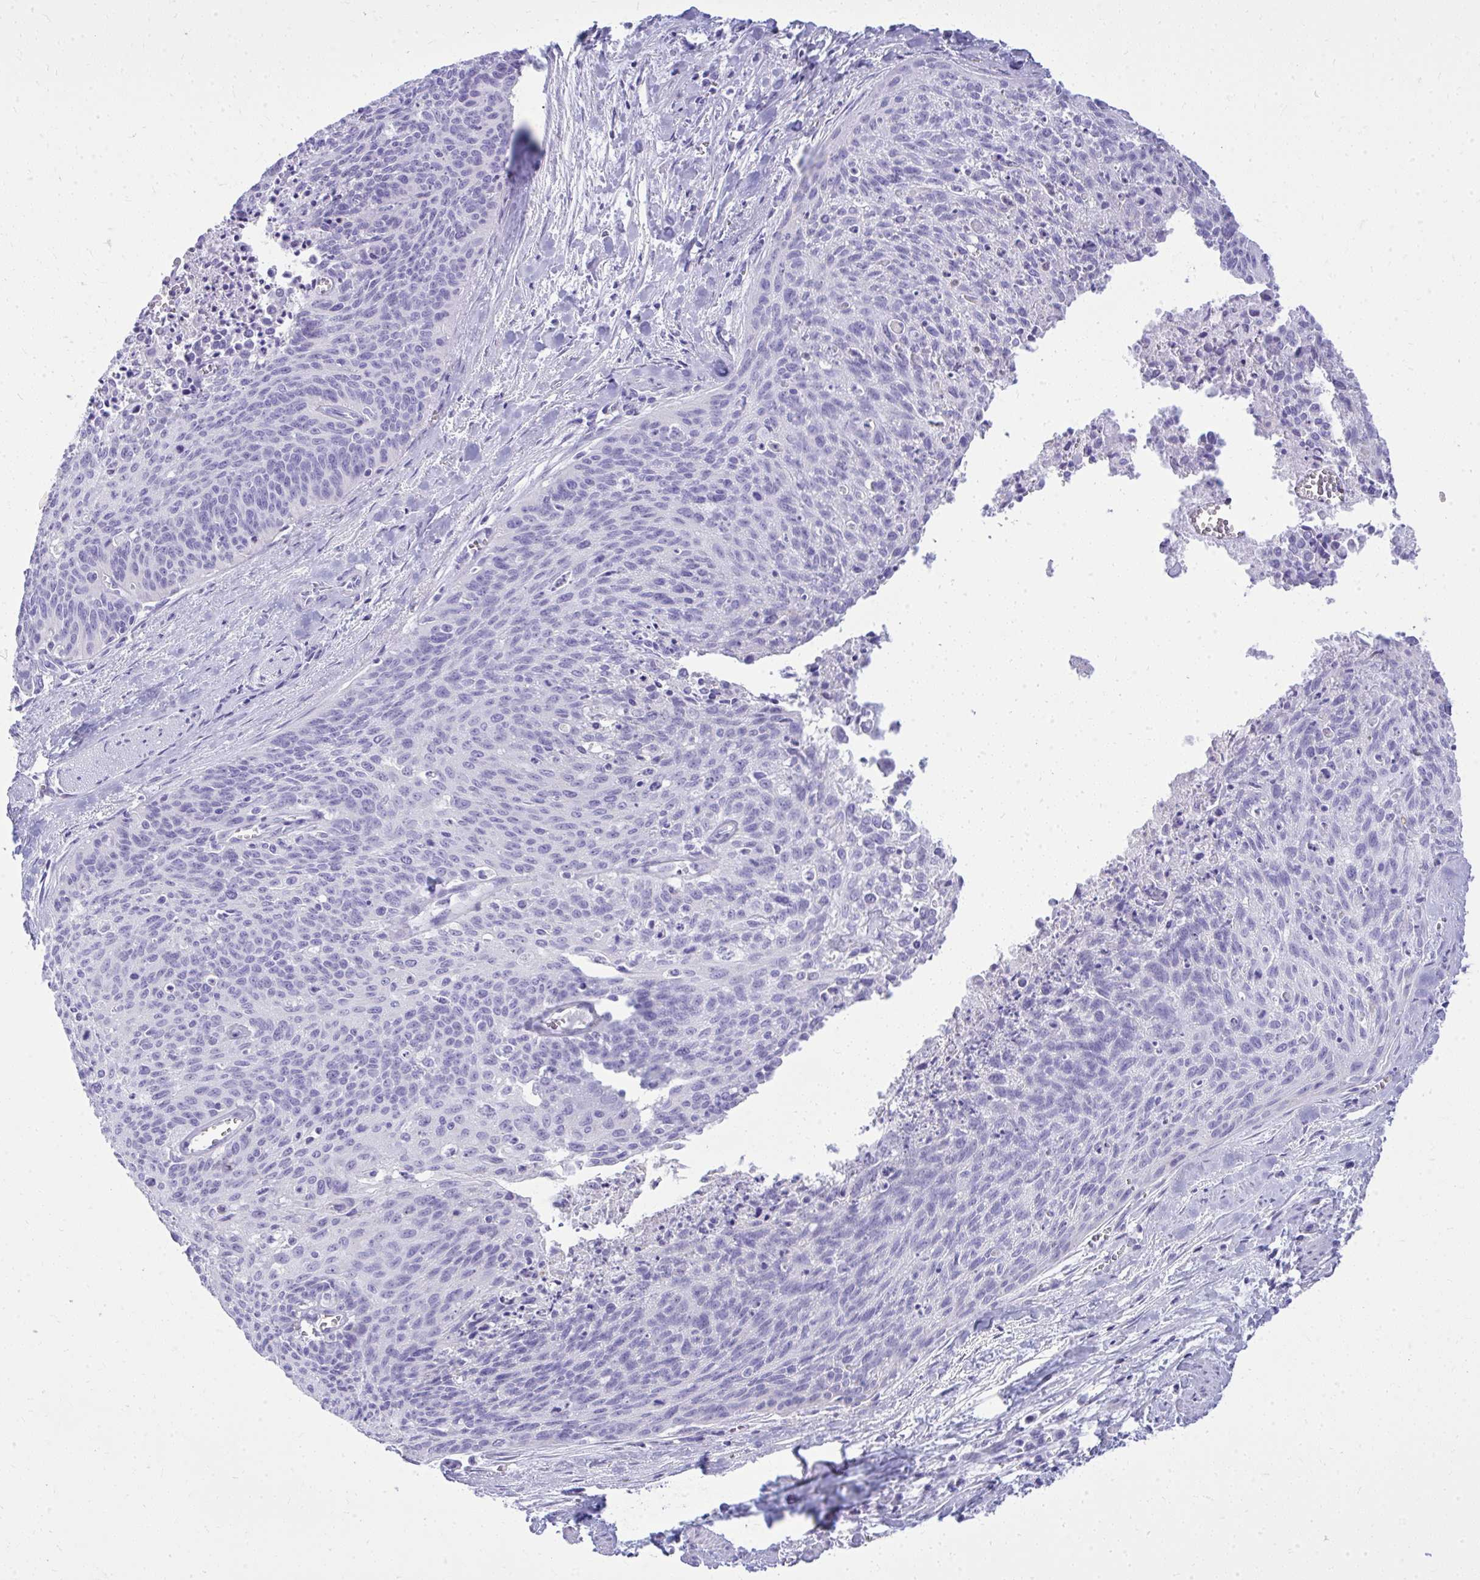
{"staining": {"intensity": "negative", "quantity": "none", "location": "none"}, "tissue": "cervical cancer", "cell_type": "Tumor cells", "image_type": "cancer", "snomed": [{"axis": "morphology", "description": "Squamous cell carcinoma, NOS"}, {"axis": "topography", "description": "Cervix"}], "caption": "Image shows no significant protein staining in tumor cells of cervical cancer (squamous cell carcinoma).", "gene": "RALYL", "patient": {"sex": "female", "age": 55}}